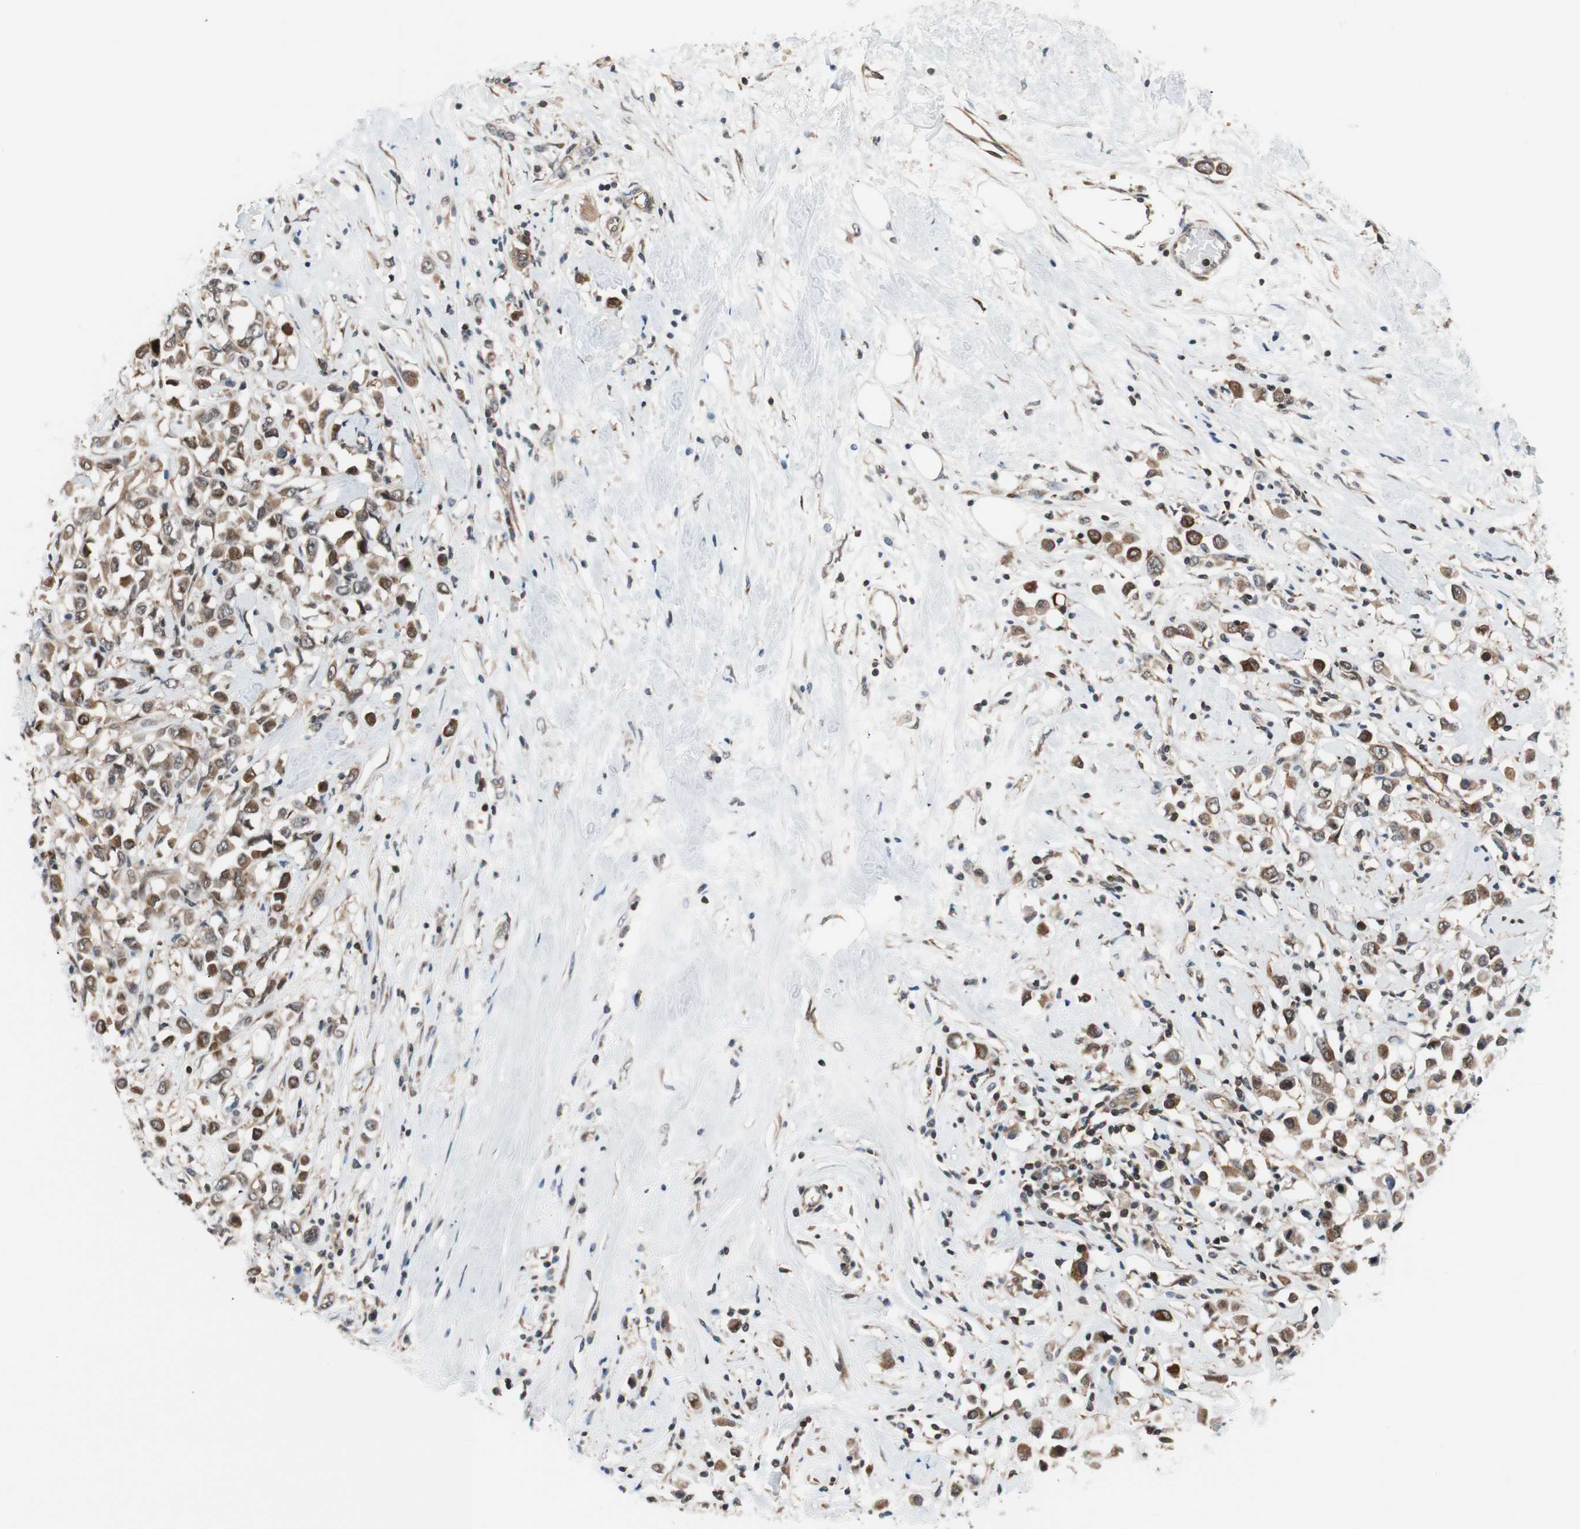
{"staining": {"intensity": "strong", "quantity": ">75%", "location": "cytoplasmic/membranous"}, "tissue": "breast cancer", "cell_type": "Tumor cells", "image_type": "cancer", "snomed": [{"axis": "morphology", "description": "Duct carcinoma"}, {"axis": "topography", "description": "Breast"}], "caption": "Protein staining displays strong cytoplasmic/membranous positivity in approximately >75% of tumor cells in breast cancer. (DAB IHC with brightfield microscopy, high magnification).", "gene": "ZNF512B", "patient": {"sex": "female", "age": 61}}